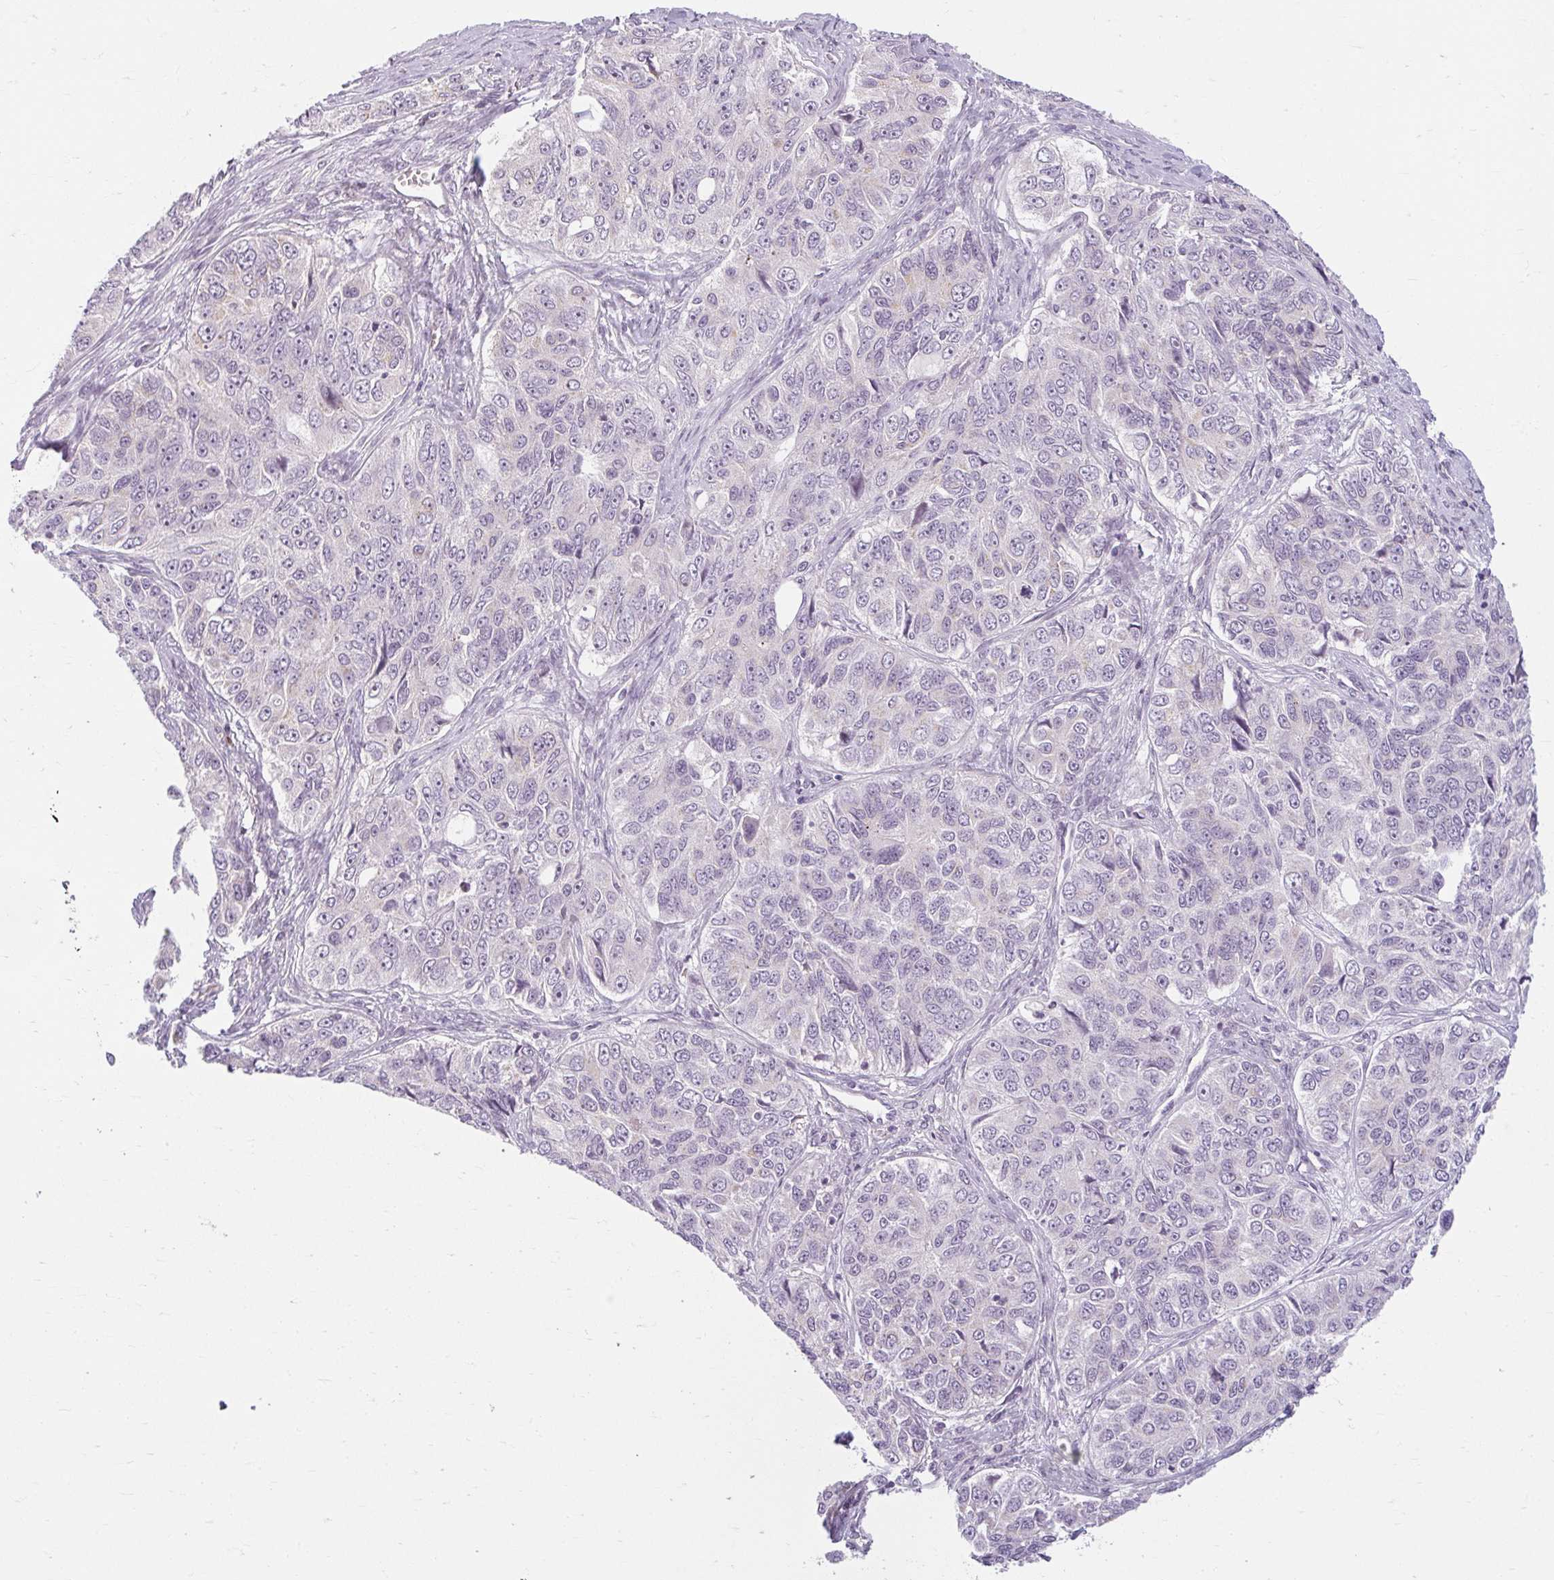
{"staining": {"intensity": "negative", "quantity": "none", "location": "none"}, "tissue": "ovarian cancer", "cell_type": "Tumor cells", "image_type": "cancer", "snomed": [{"axis": "morphology", "description": "Carcinoma, endometroid"}, {"axis": "topography", "description": "Ovary"}], "caption": "Histopathology image shows no significant protein expression in tumor cells of ovarian cancer (endometroid carcinoma).", "gene": "ZFYVE26", "patient": {"sex": "female", "age": 51}}